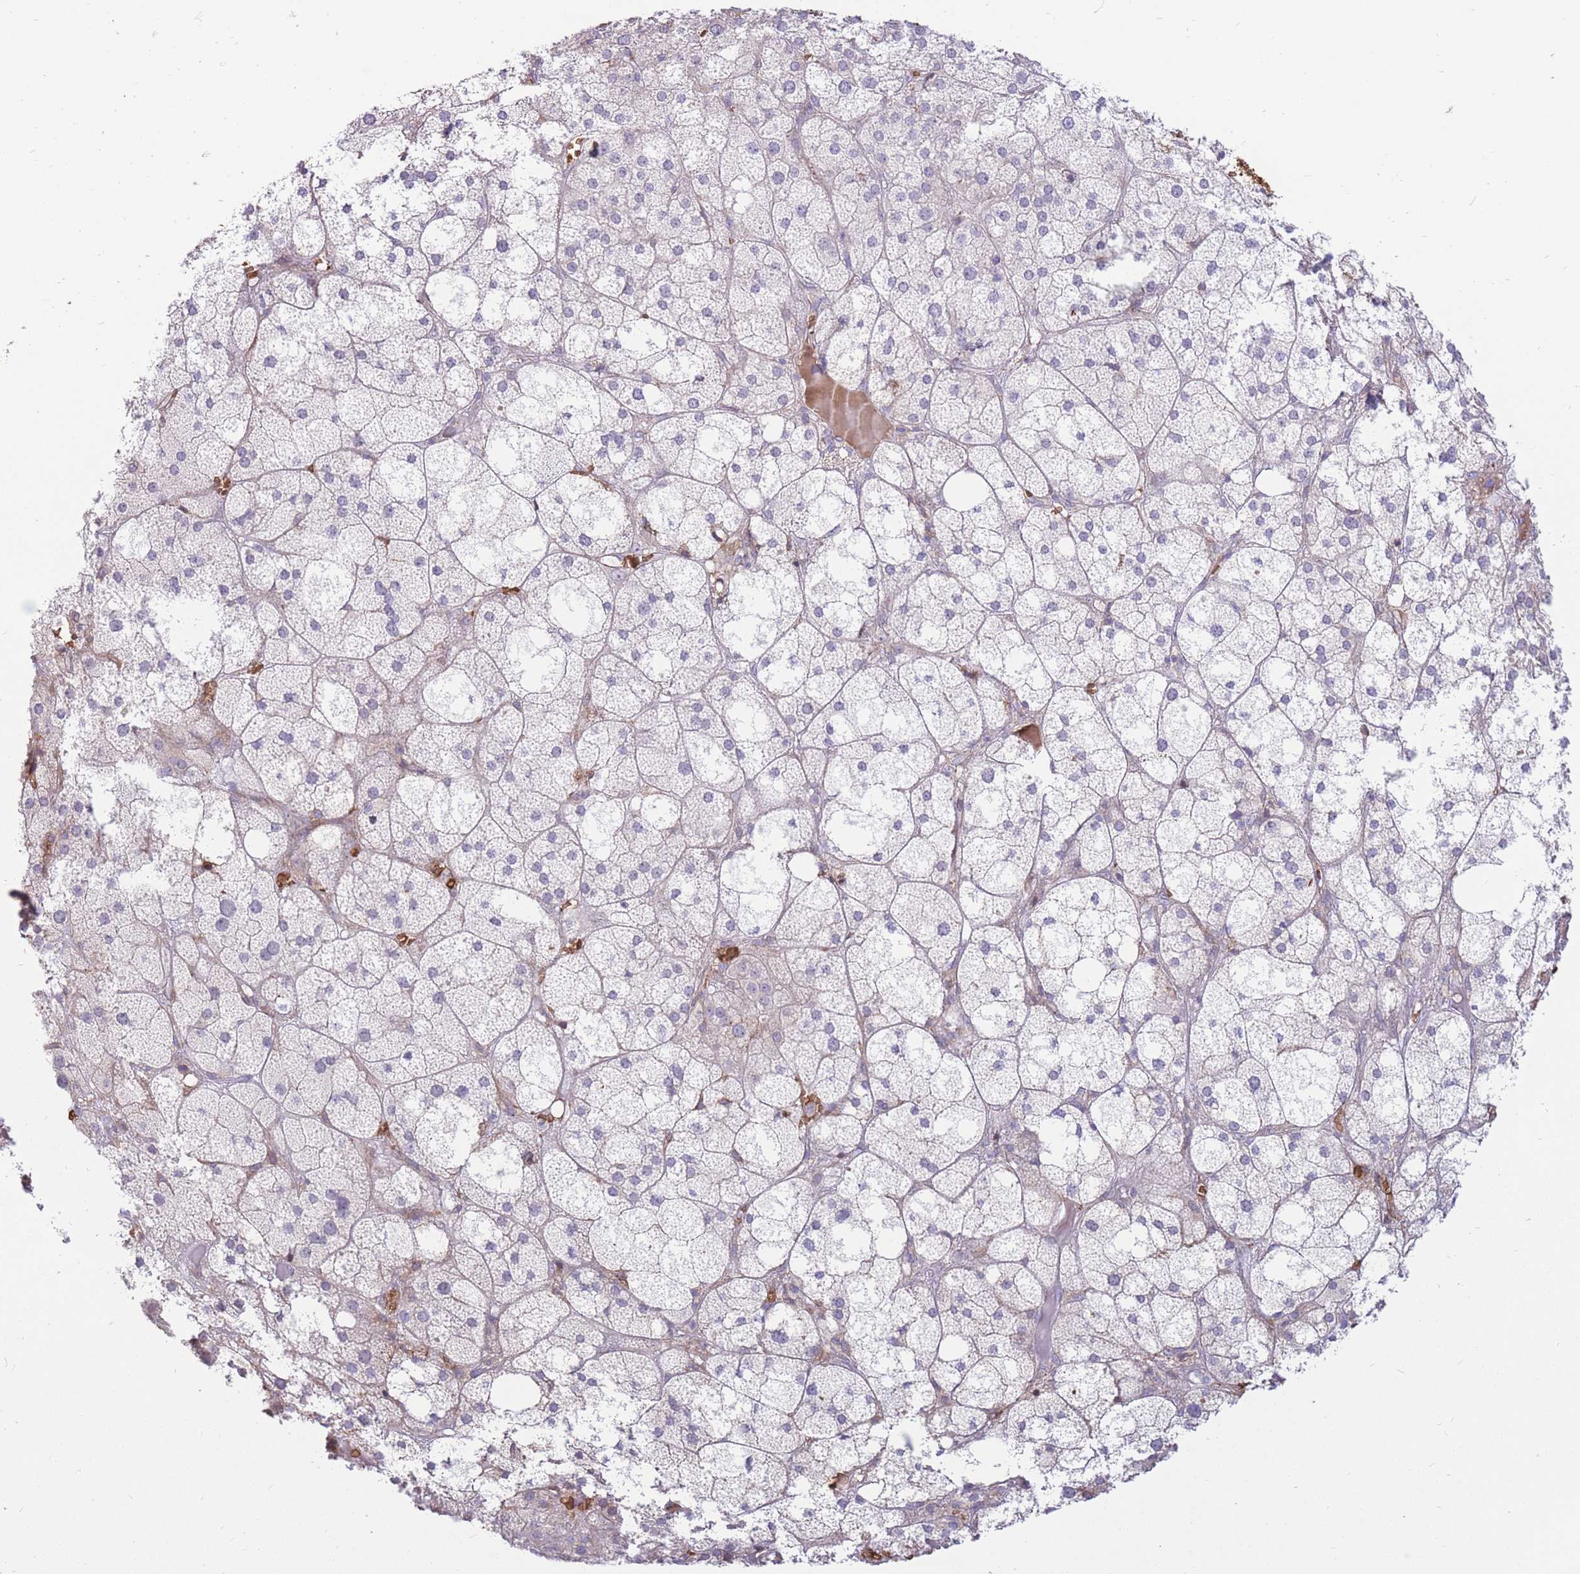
{"staining": {"intensity": "negative", "quantity": "none", "location": "none"}, "tissue": "adrenal gland", "cell_type": "Glandular cells", "image_type": "normal", "snomed": [{"axis": "morphology", "description": "Normal tissue, NOS"}, {"axis": "topography", "description": "Adrenal gland"}], "caption": "Adrenal gland stained for a protein using immunohistochemistry (IHC) displays no expression glandular cells.", "gene": "ATP10D", "patient": {"sex": "female", "age": 61}}